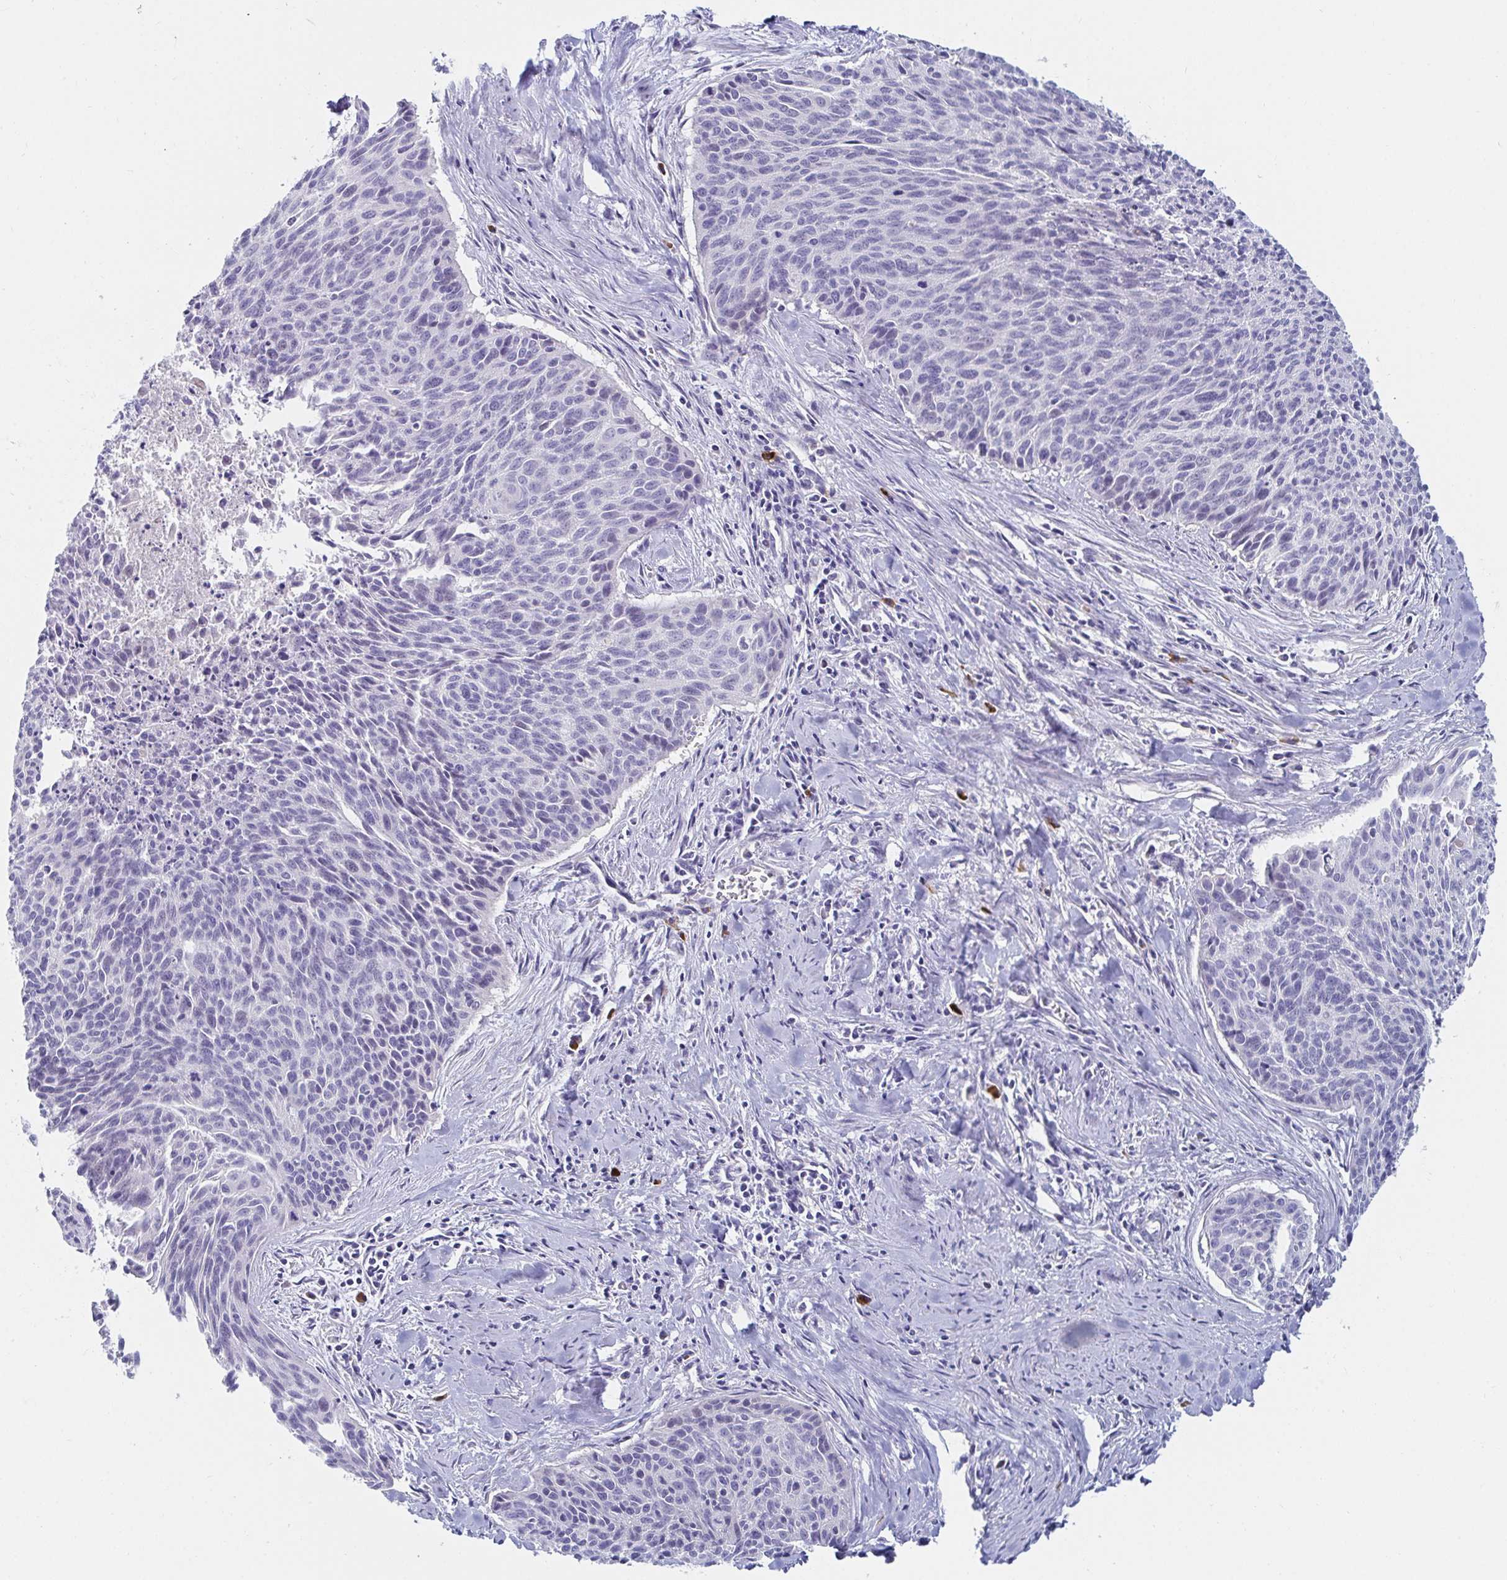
{"staining": {"intensity": "negative", "quantity": "none", "location": "none"}, "tissue": "cervical cancer", "cell_type": "Tumor cells", "image_type": "cancer", "snomed": [{"axis": "morphology", "description": "Squamous cell carcinoma, NOS"}, {"axis": "topography", "description": "Cervix"}], "caption": "The image exhibits no staining of tumor cells in squamous cell carcinoma (cervical).", "gene": "C4orf17", "patient": {"sex": "female", "age": 55}}